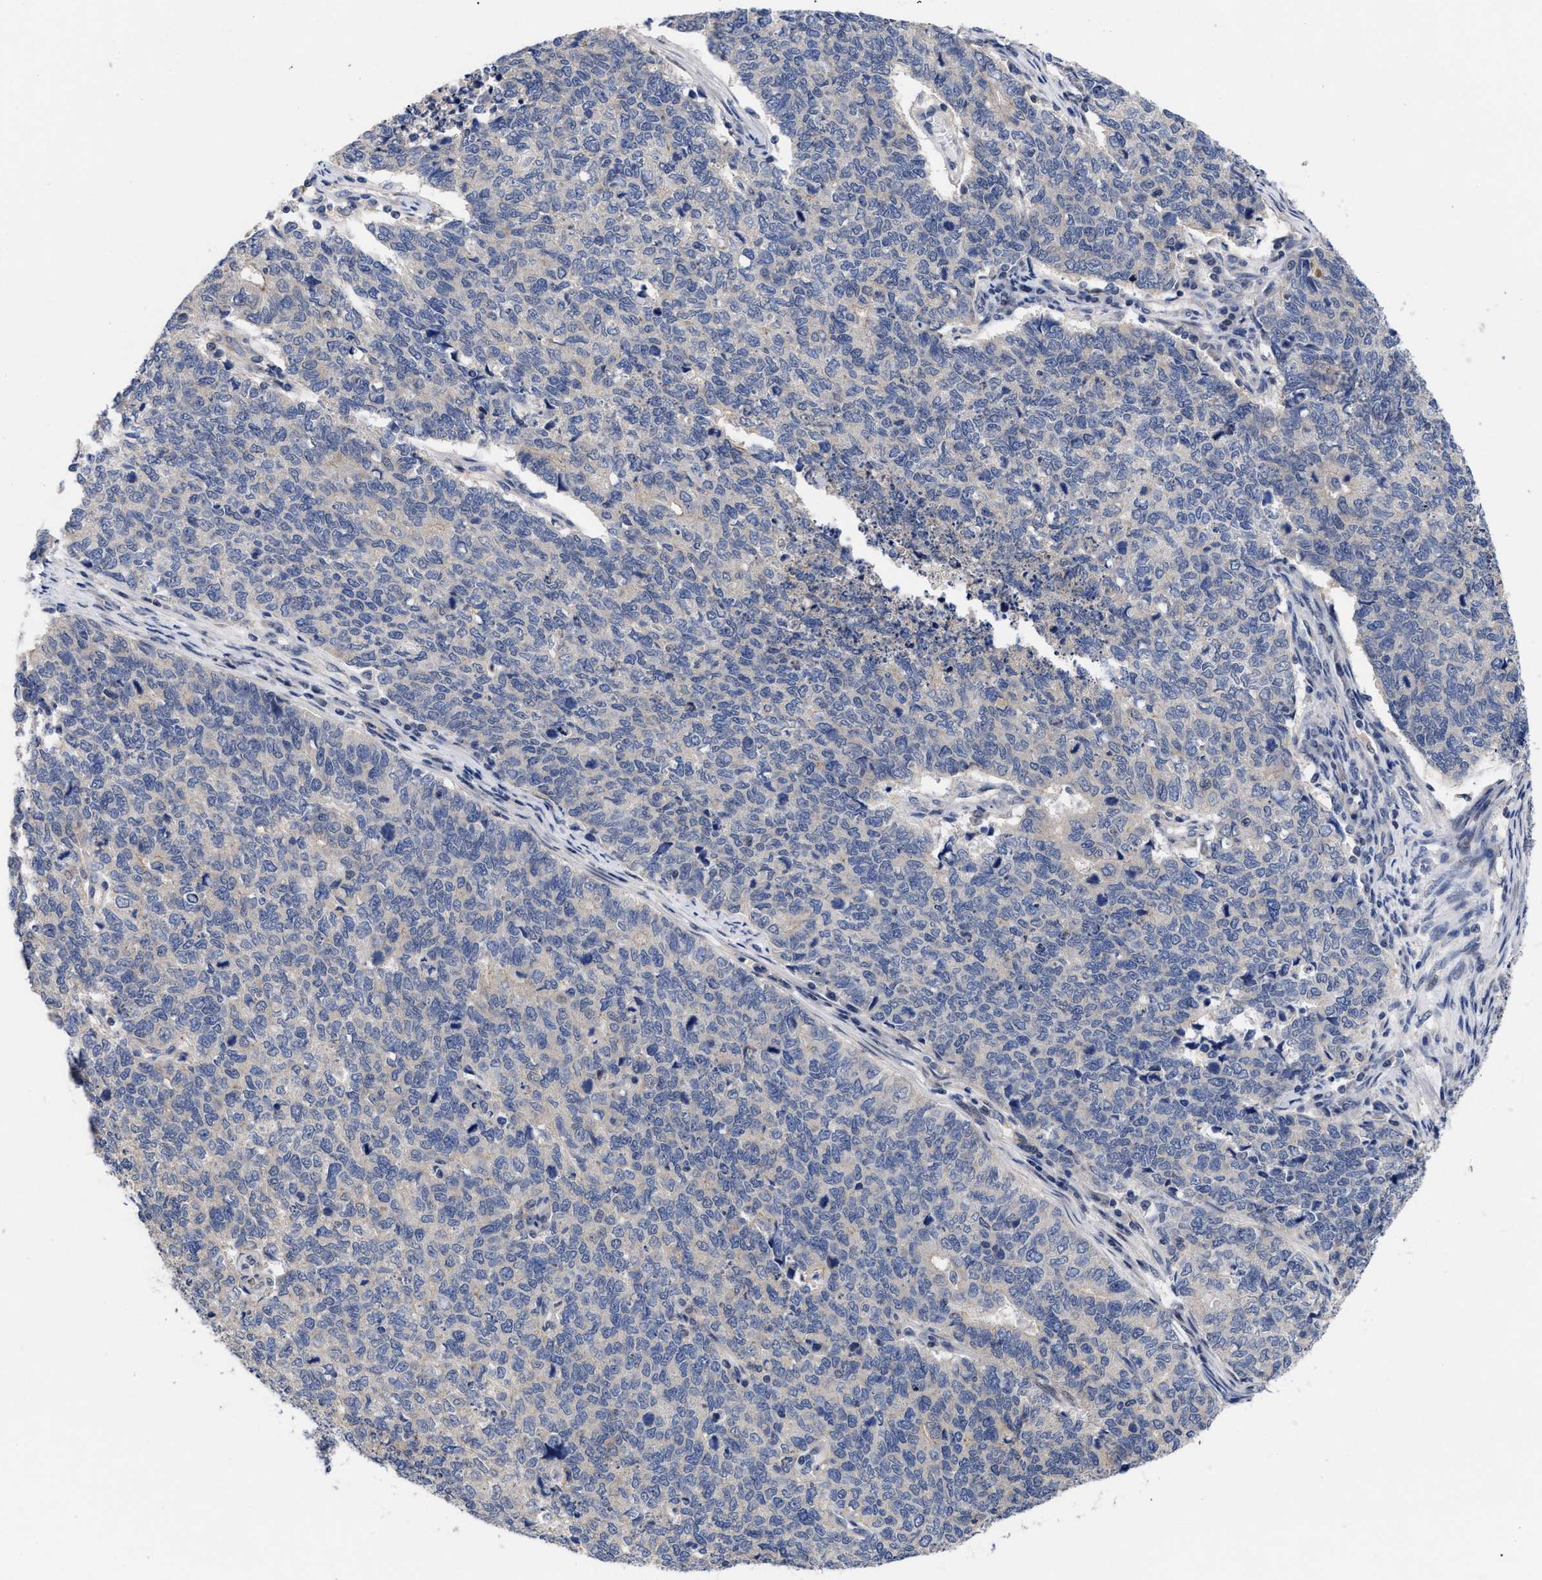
{"staining": {"intensity": "negative", "quantity": "none", "location": "none"}, "tissue": "cervical cancer", "cell_type": "Tumor cells", "image_type": "cancer", "snomed": [{"axis": "morphology", "description": "Squamous cell carcinoma, NOS"}, {"axis": "topography", "description": "Cervix"}], "caption": "Tumor cells show no significant protein expression in squamous cell carcinoma (cervical). (DAB IHC with hematoxylin counter stain).", "gene": "CCN5", "patient": {"sex": "female", "age": 63}}